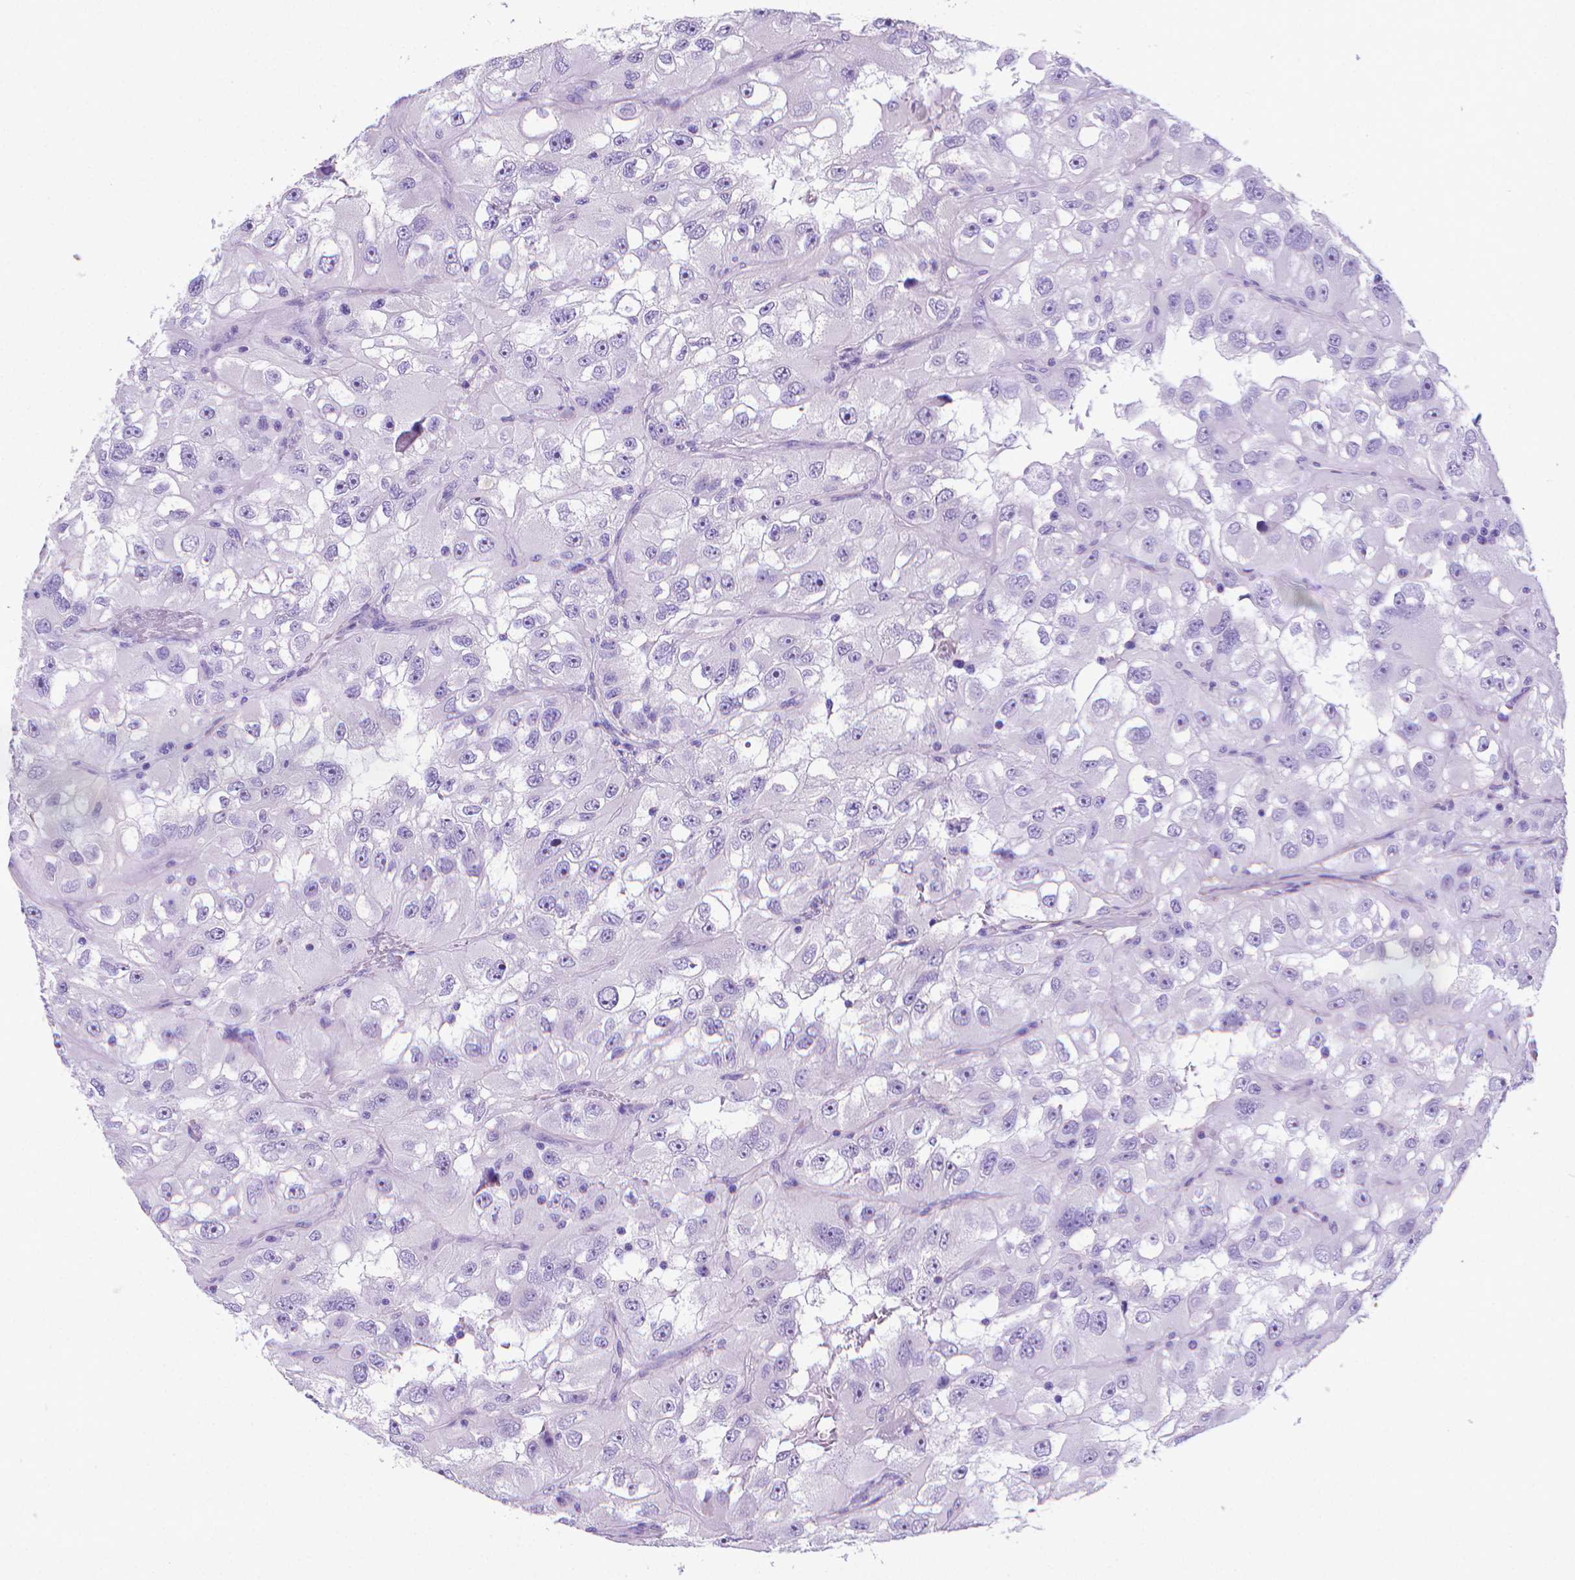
{"staining": {"intensity": "negative", "quantity": "none", "location": "none"}, "tissue": "renal cancer", "cell_type": "Tumor cells", "image_type": "cancer", "snomed": [{"axis": "morphology", "description": "Adenocarcinoma, NOS"}, {"axis": "topography", "description": "Kidney"}], "caption": "Tumor cells are negative for brown protein staining in renal cancer (adenocarcinoma).", "gene": "MFAP2", "patient": {"sex": "male", "age": 64}}